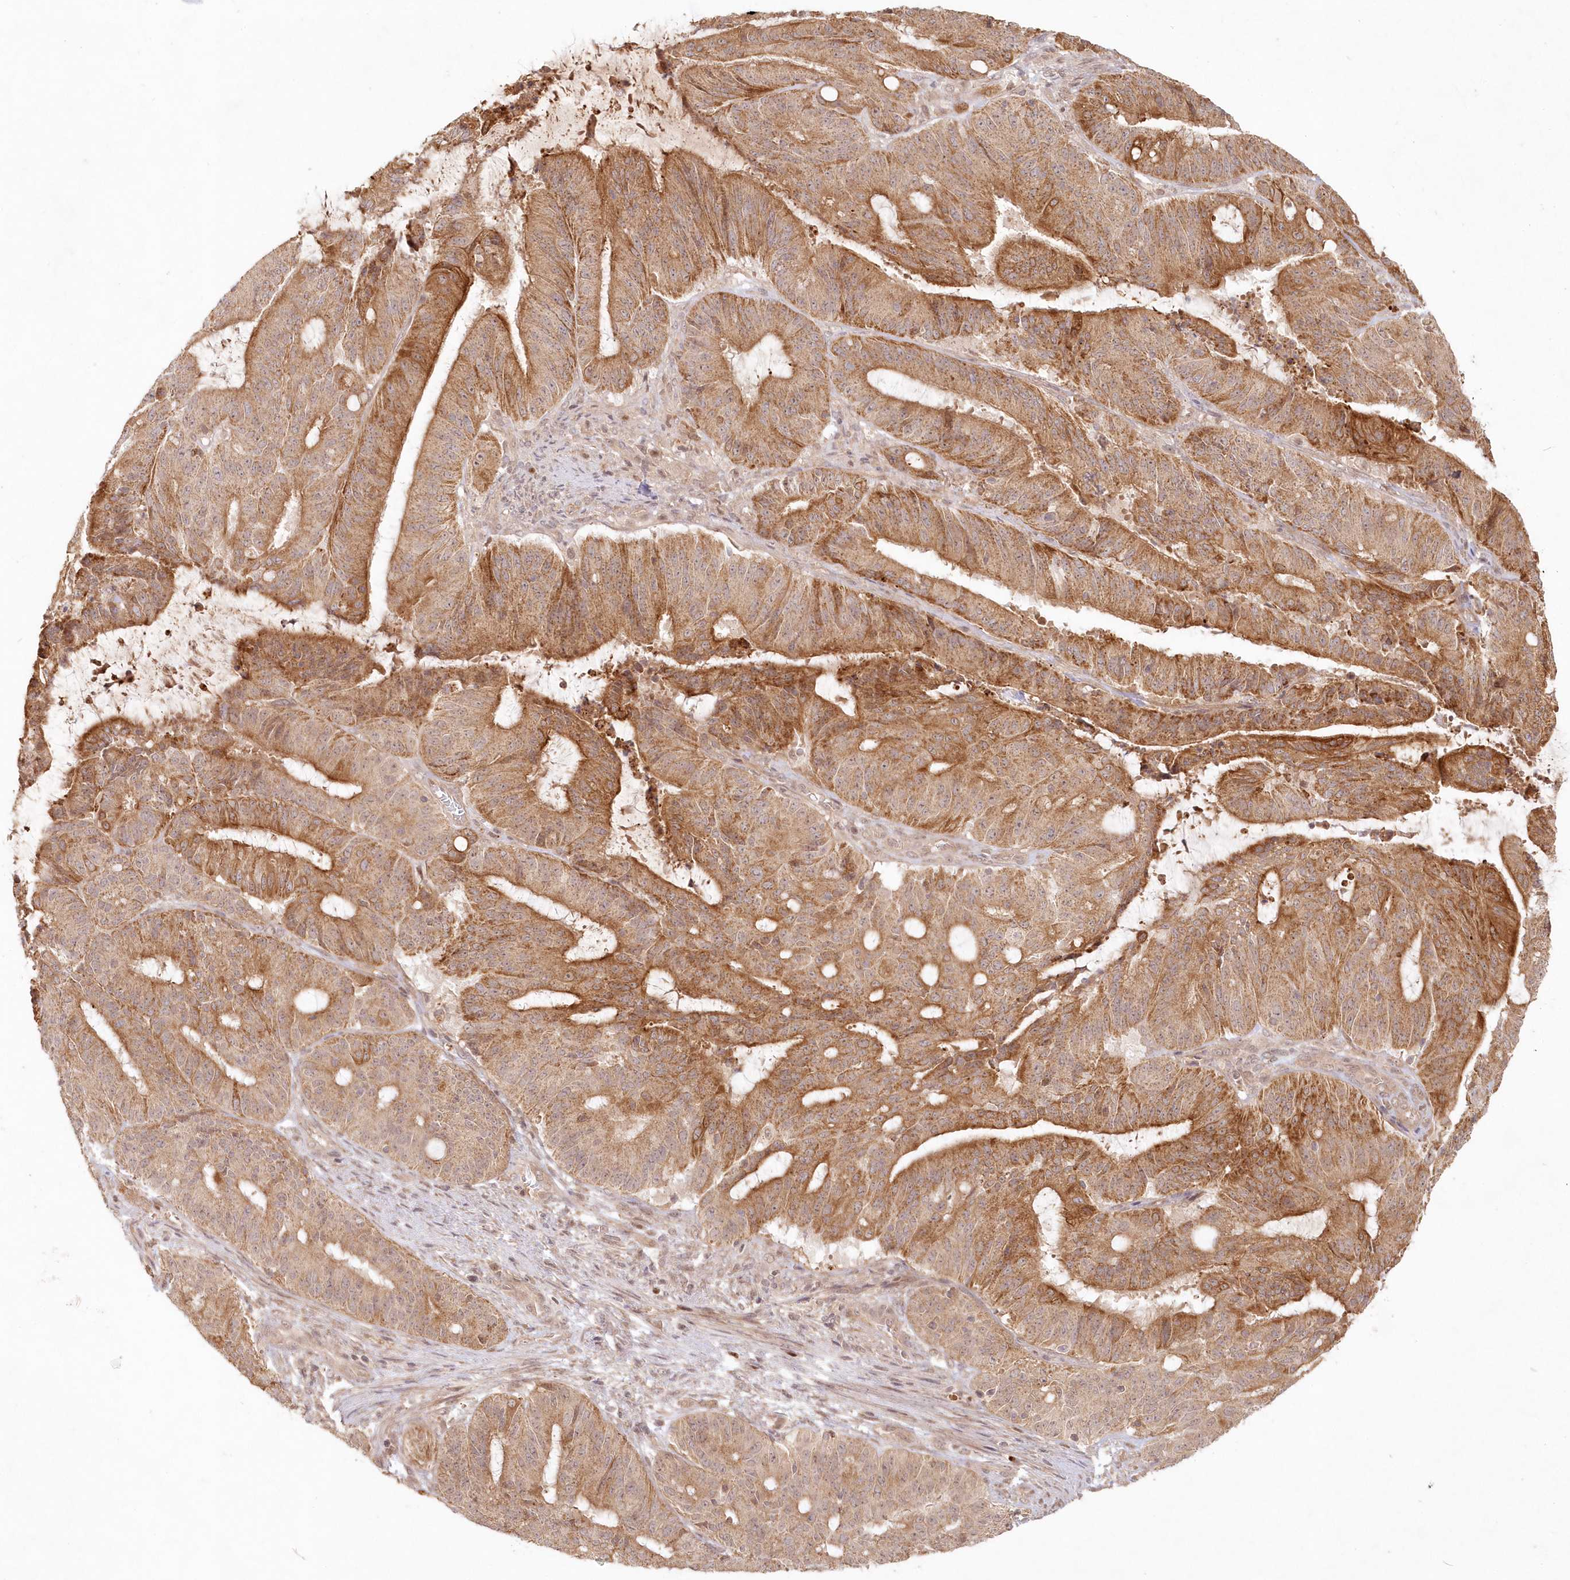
{"staining": {"intensity": "moderate", "quantity": ">75%", "location": "cytoplasmic/membranous"}, "tissue": "liver cancer", "cell_type": "Tumor cells", "image_type": "cancer", "snomed": [{"axis": "morphology", "description": "Normal tissue, NOS"}, {"axis": "morphology", "description": "Cholangiocarcinoma"}, {"axis": "topography", "description": "Liver"}, {"axis": "topography", "description": "Peripheral nerve tissue"}], "caption": "Immunohistochemistry (IHC) (DAB (3,3'-diaminobenzidine)) staining of human cholangiocarcinoma (liver) displays moderate cytoplasmic/membranous protein positivity in approximately >75% of tumor cells. Nuclei are stained in blue.", "gene": "KIAA0232", "patient": {"sex": "female", "age": 73}}